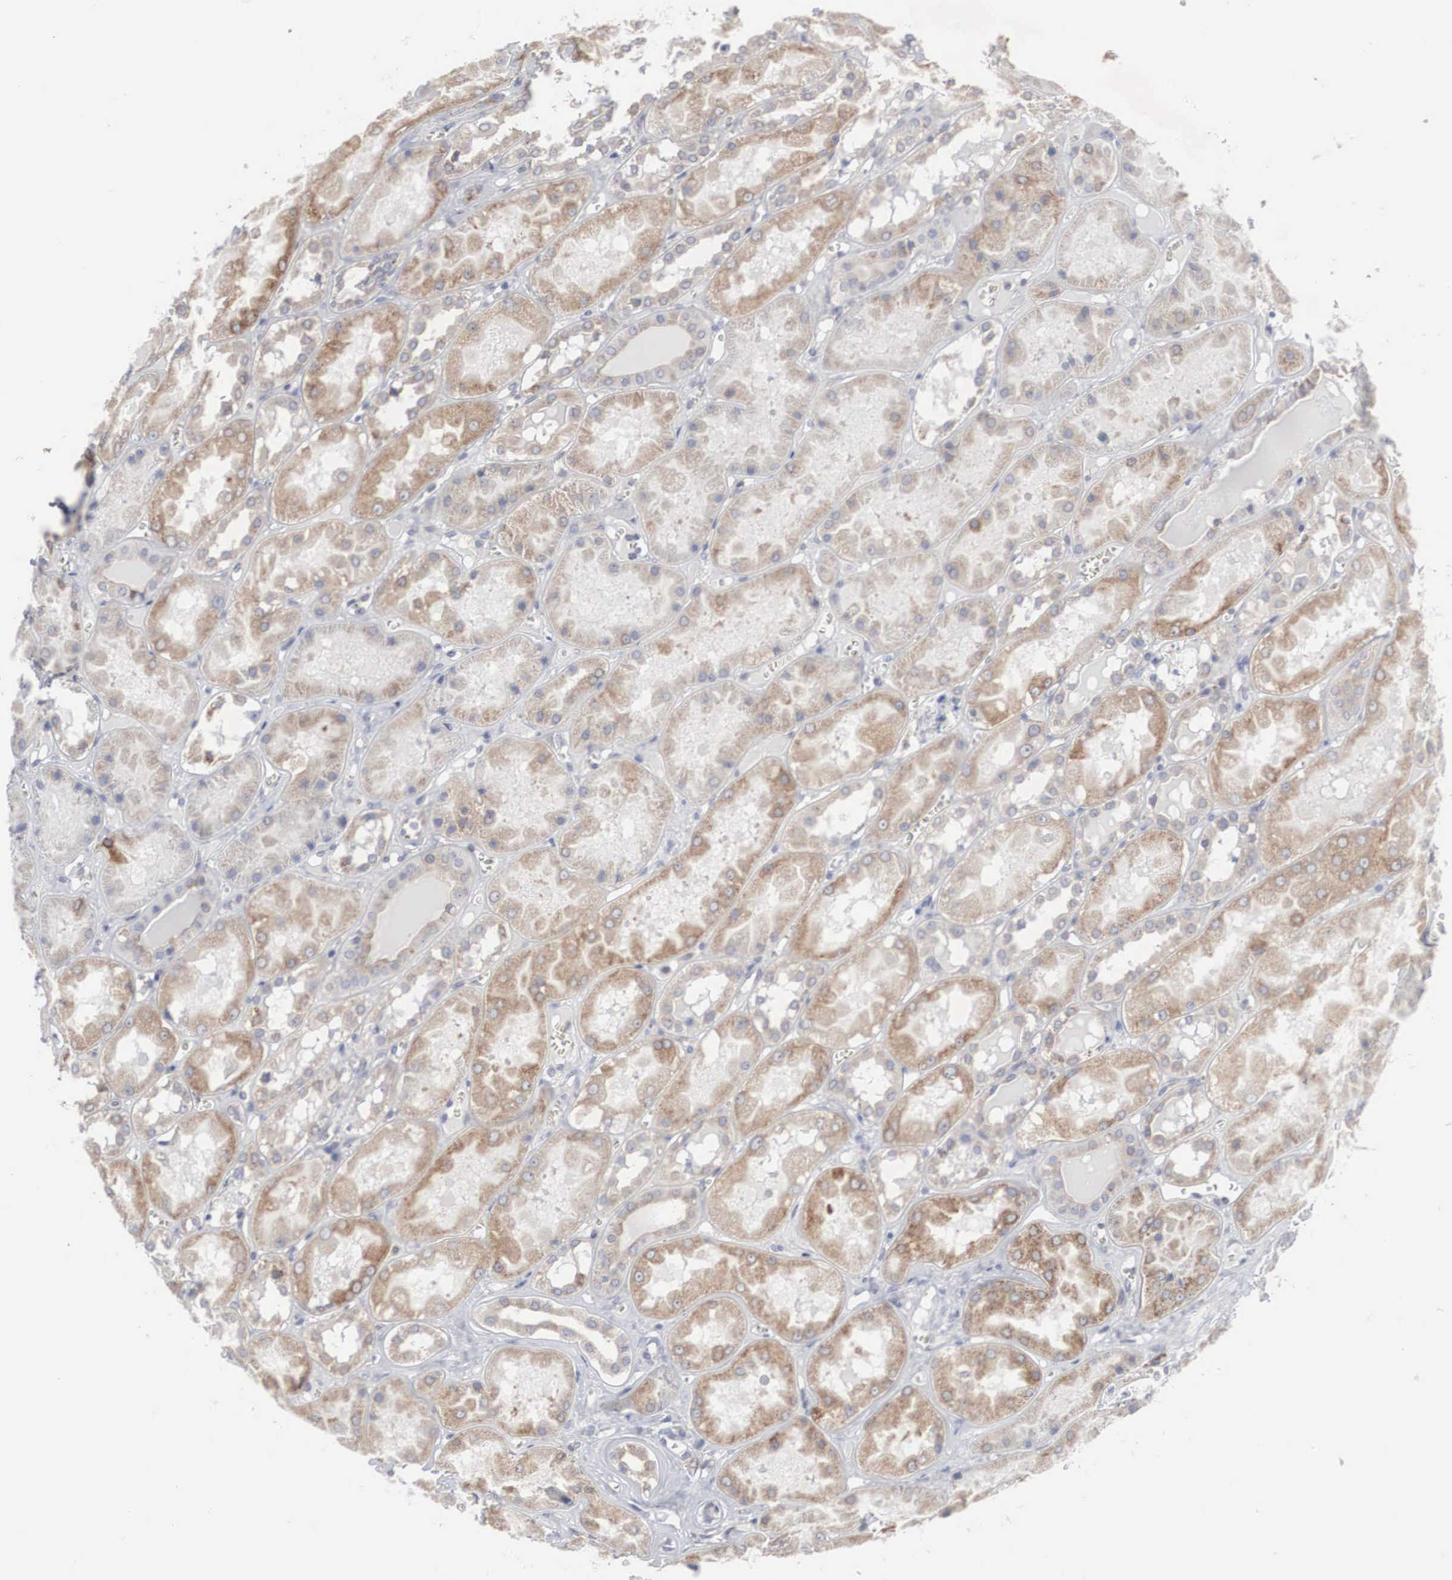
{"staining": {"intensity": "weak", "quantity": "<25%", "location": "cytoplasmic/membranous"}, "tissue": "kidney", "cell_type": "Cells in glomeruli", "image_type": "normal", "snomed": [{"axis": "morphology", "description": "Normal tissue, NOS"}, {"axis": "topography", "description": "Kidney"}], "caption": "An immunohistochemistry histopathology image of normal kidney is shown. There is no staining in cells in glomeruli of kidney.", "gene": "CTAGE15", "patient": {"sex": "male", "age": 36}}